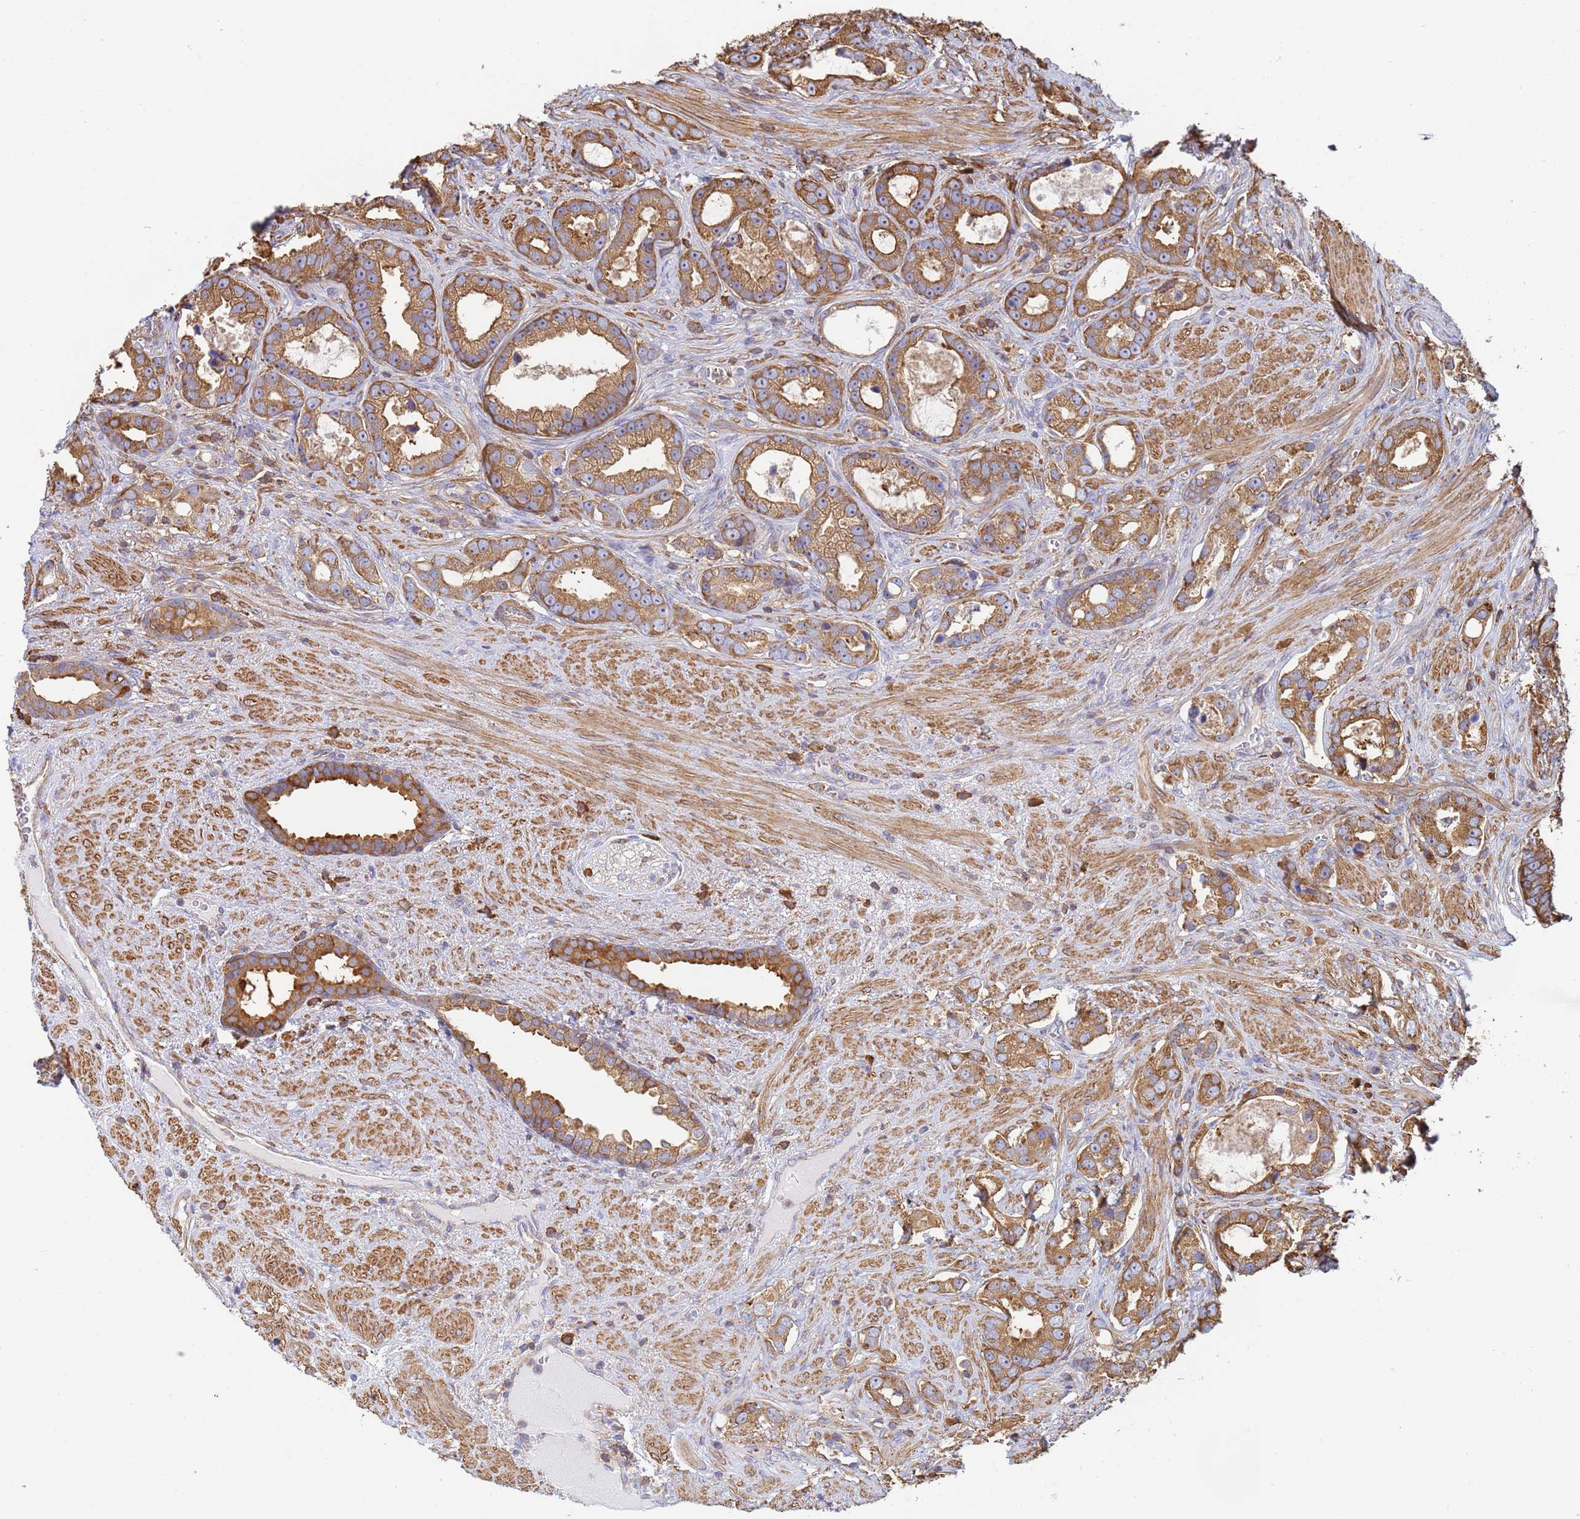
{"staining": {"intensity": "moderate", "quantity": ">75%", "location": "cytoplasmic/membranous"}, "tissue": "prostate cancer", "cell_type": "Tumor cells", "image_type": "cancer", "snomed": [{"axis": "morphology", "description": "Adenocarcinoma, High grade"}, {"axis": "topography", "description": "Prostate"}], "caption": "Adenocarcinoma (high-grade) (prostate) stained with DAB (3,3'-diaminobenzidine) IHC exhibits medium levels of moderate cytoplasmic/membranous positivity in about >75% of tumor cells.", "gene": "ZNG1B", "patient": {"sex": "male", "age": 67}}